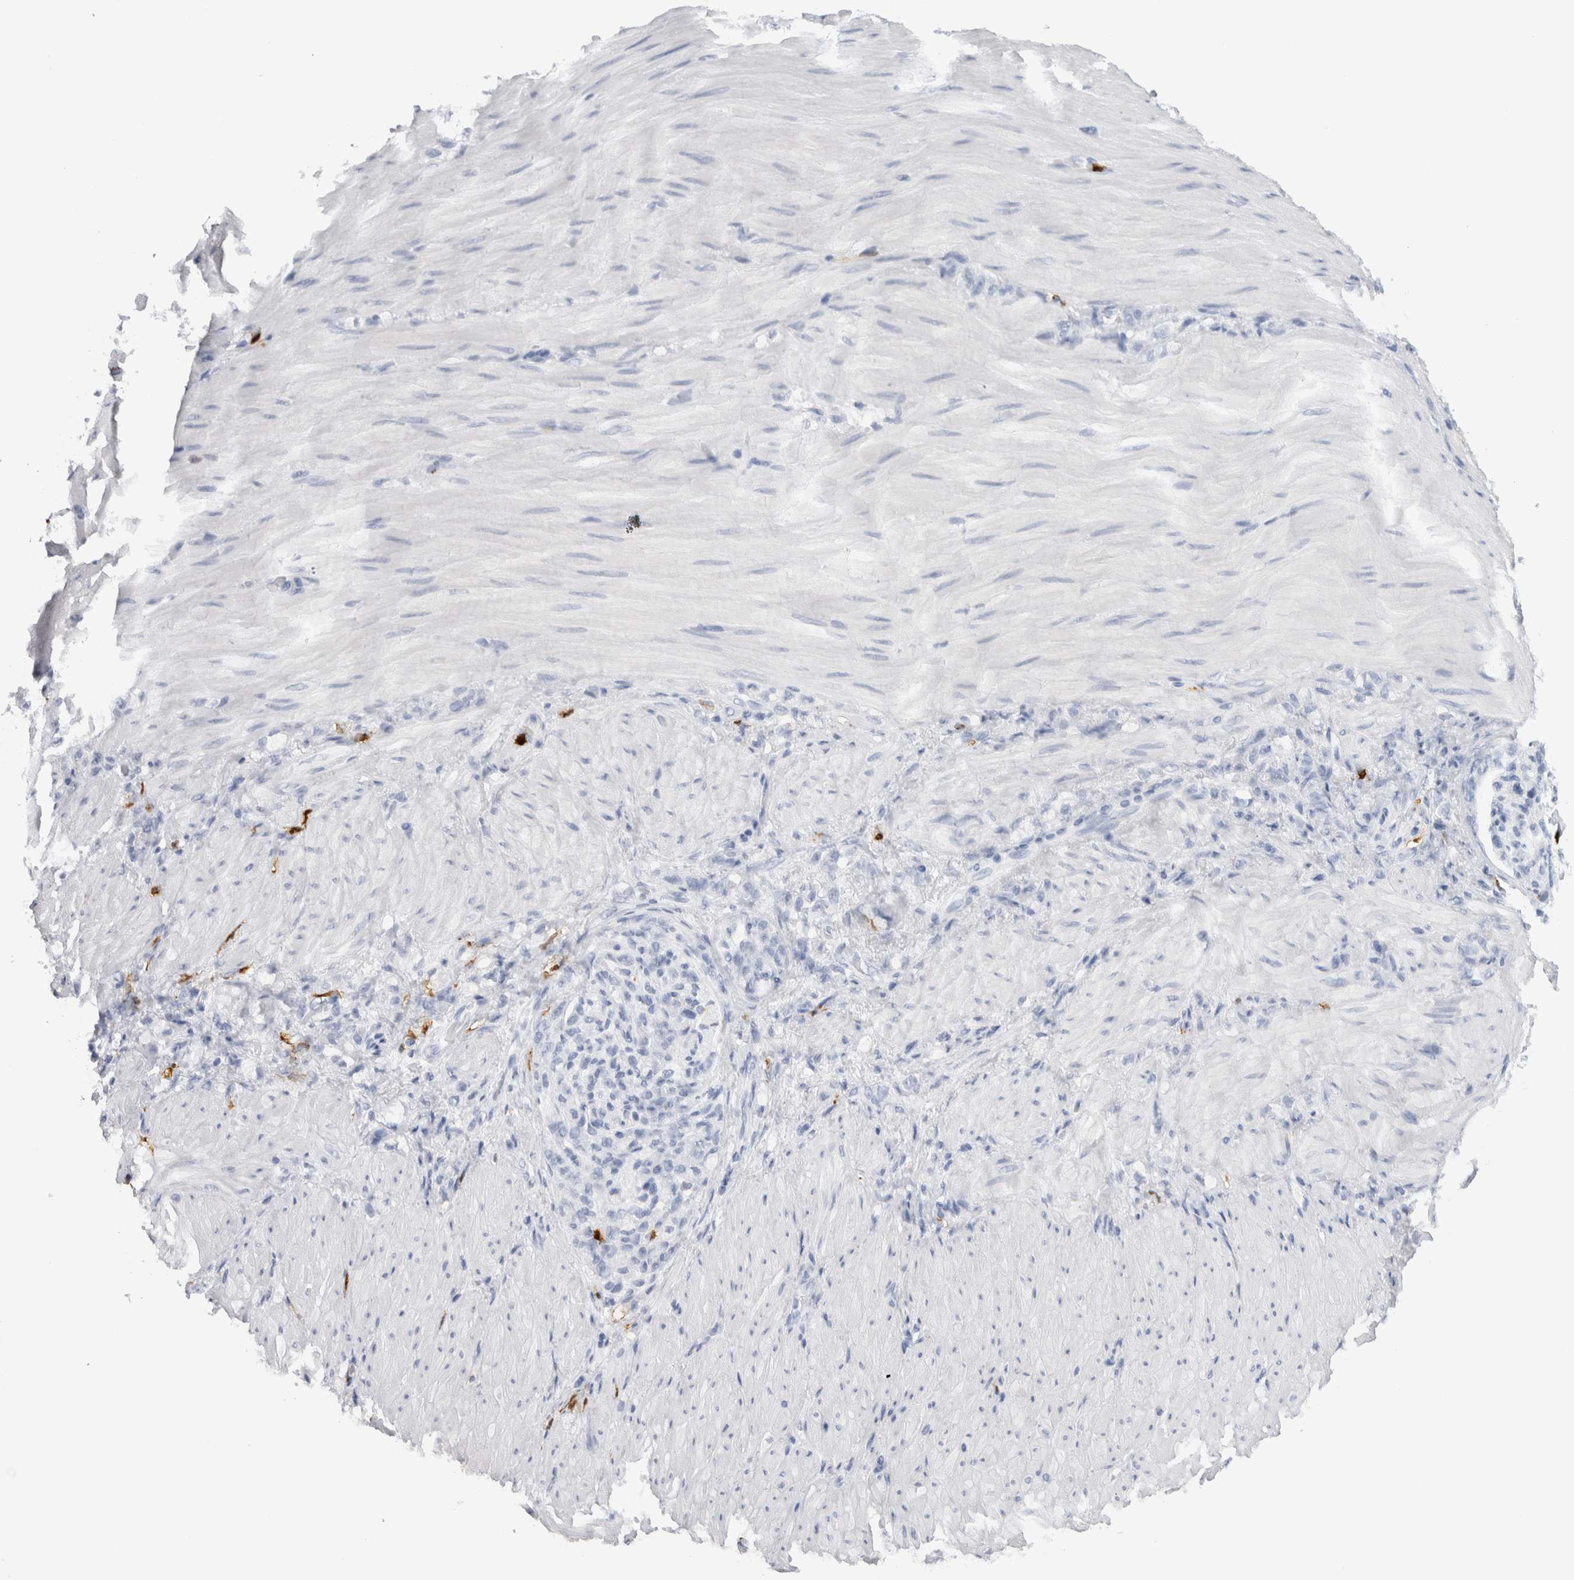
{"staining": {"intensity": "negative", "quantity": "none", "location": "none"}, "tissue": "stomach cancer", "cell_type": "Tumor cells", "image_type": "cancer", "snomed": [{"axis": "morphology", "description": "Normal tissue, NOS"}, {"axis": "morphology", "description": "Adenocarcinoma, NOS"}, {"axis": "topography", "description": "Stomach"}], "caption": "High power microscopy photomicrograph of an immunohistochemistry micrograph of stomach cancer (adenocarcinoma), revealing no significant staining in tumor cells. The staining is performed using DAB (3,3'-diaminobenzidine) brown chromogen with nuclei counter-stained in using hematoxylin.", "gene": "S100A8", "patient": {"sex": "male", "age": 82}}